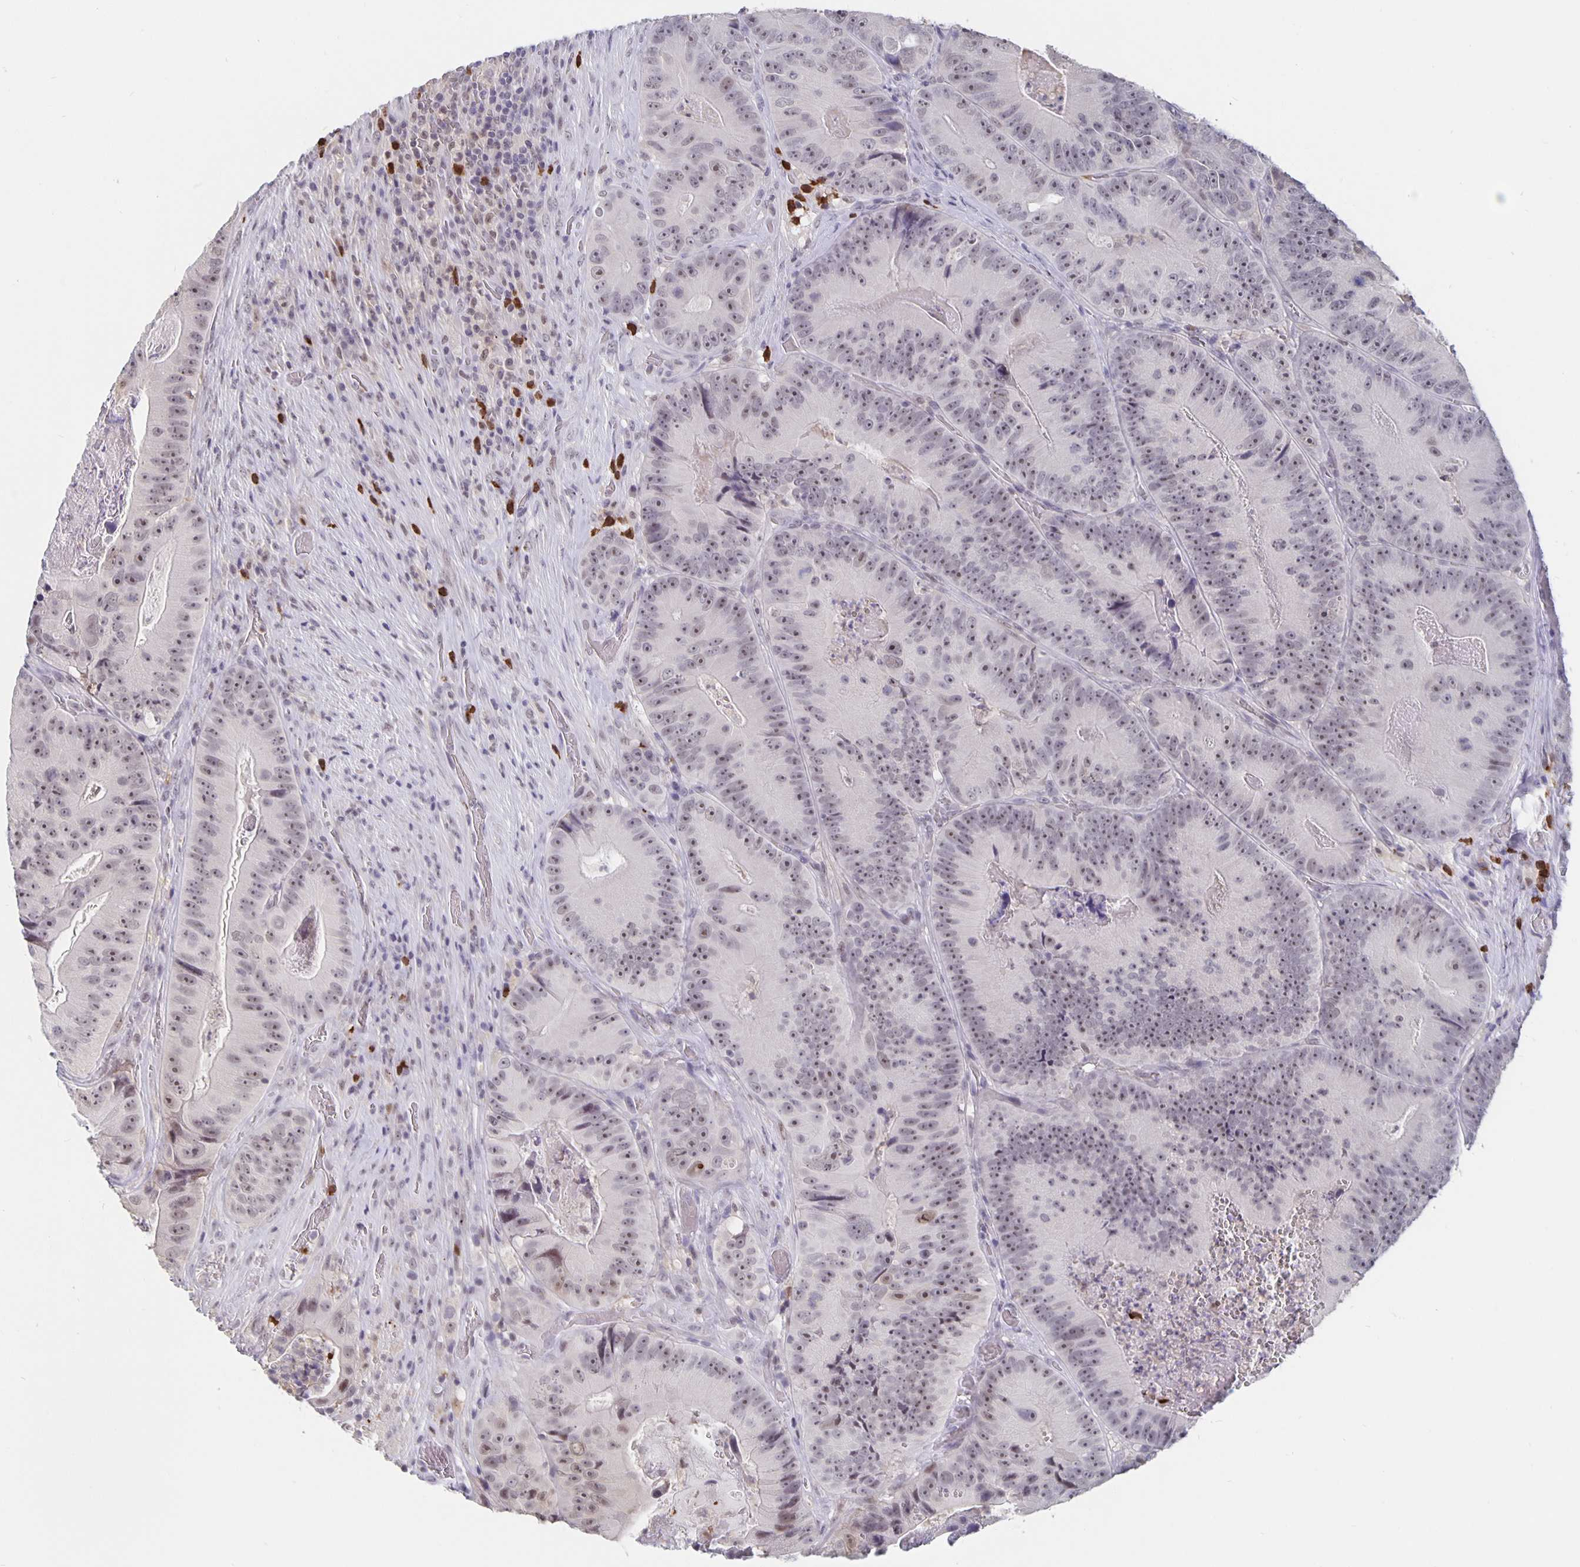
{"staining": {"intensity": "weak", "quantity": ">75%", "location": "nuclear"}, "tissue": "colorectal cancer", "cell_type": "Tumor cells", "image_type": "cancer", "snomed": [{"axis": "morphology", "description": "Adenocarcinoma, NOS"}, {"axis": "topography", "description": "Colon"}], "caption": "IHC (DAB) staining of human colorectal cancer shows weak nuclear protein positivity in approximately >75% of tumor cells.", "gene": "ZNF691", "patient": {"sex": "female", "age": 86}}